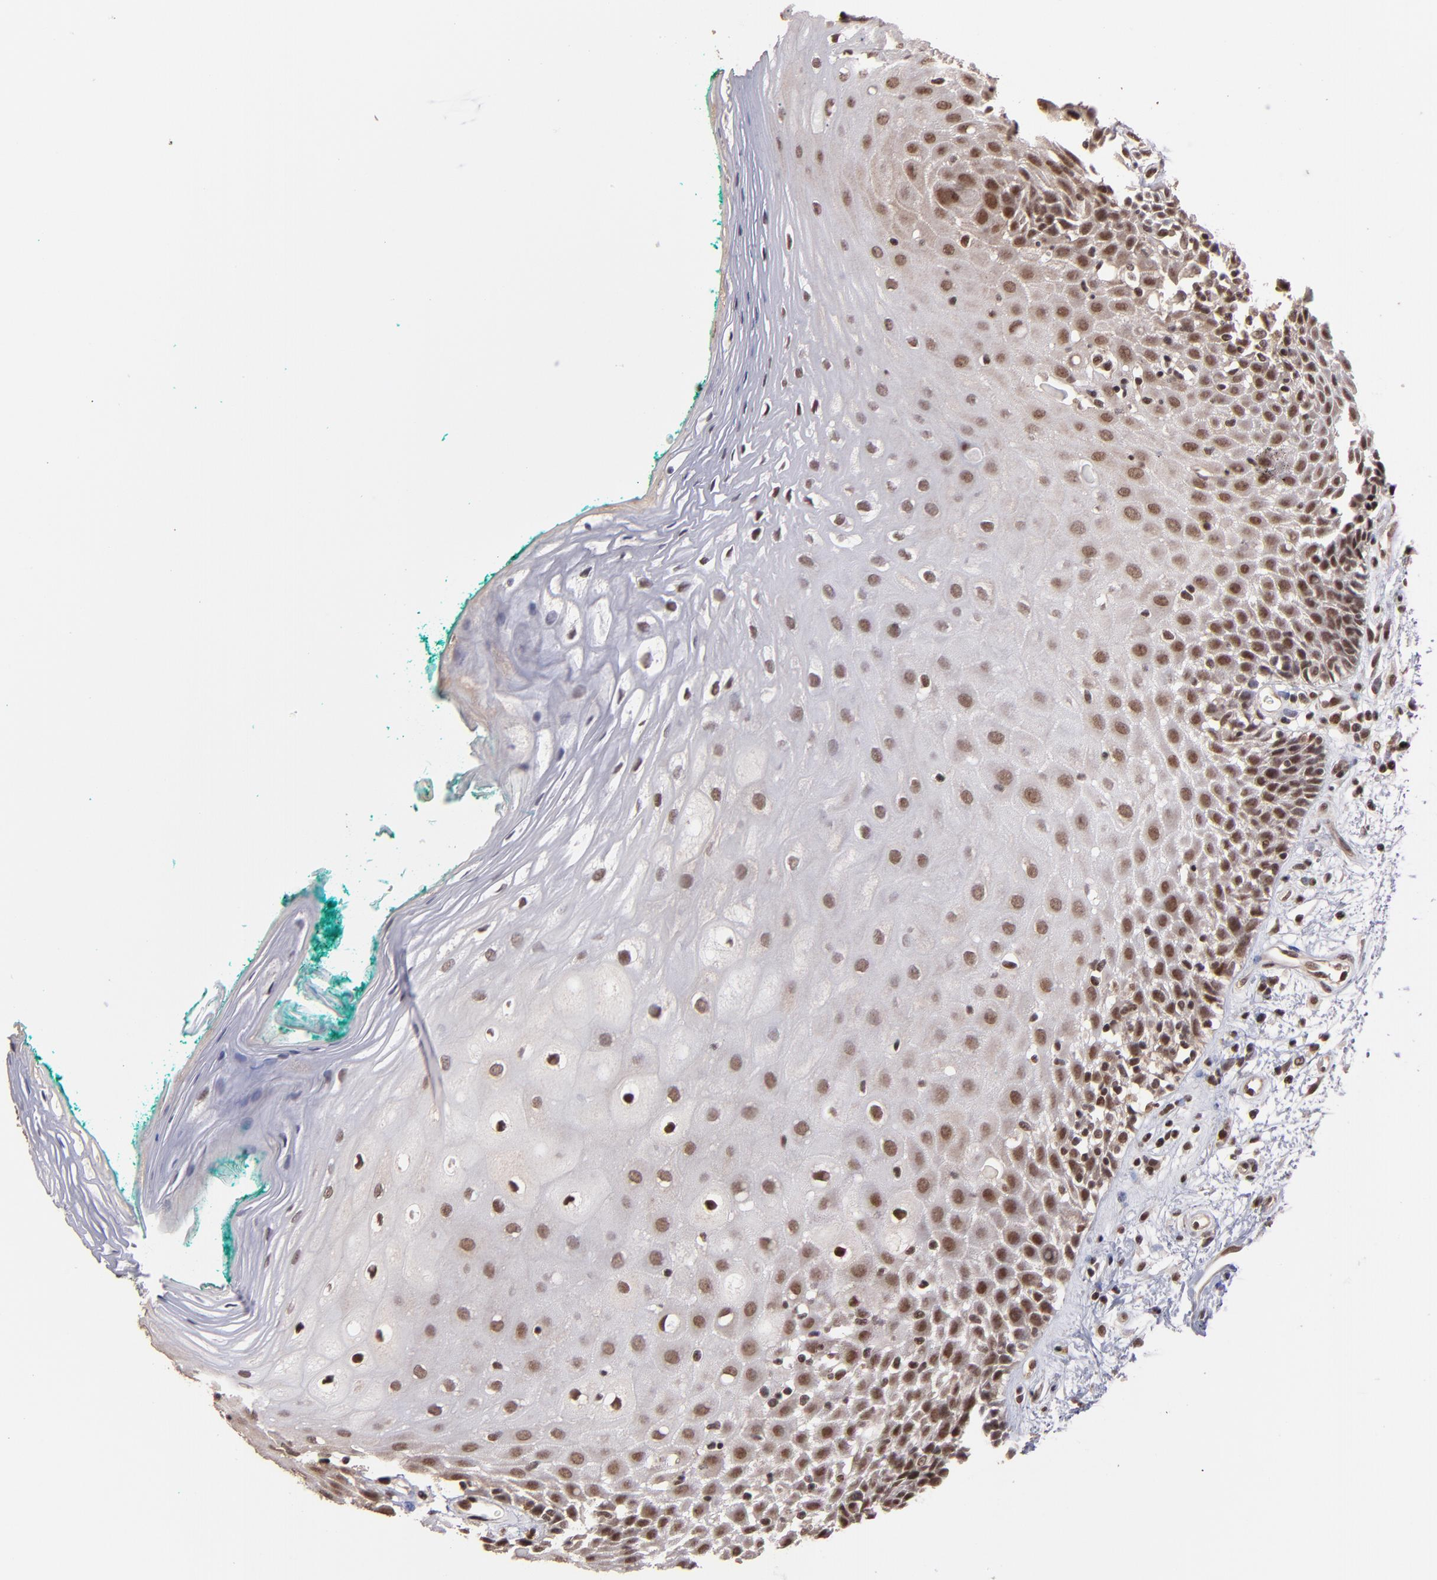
{"staining": {"intensity": "moderate", "quantity": "25%-75%", "location": "nuclear"}, "tissue": "oral mucosa", "cell_type": "Squamous epithelial cells", "image_type": "normal", "snomed": [{"axis": "morphology", "description": "Normal tissue, NOS"}, {"axis": "morphology", "description": "Squamous cell carcinoma, NOS"}, {"axis": "topography", "description": "Skeletal muscle"}, {"axis": "topography", "description": "Oral tissue"}, {"axis": "topography", "description": "Head-Neck"}], "caption": "This image reveals immunohistochemistry (IHC) staining of benign human oral mucosa, with medium moderate nuclear staining in approximately 25%-75% of squamous epithelial cells.", "gene": "TERF2", "patient": {"sex": "female", "age": 84}}